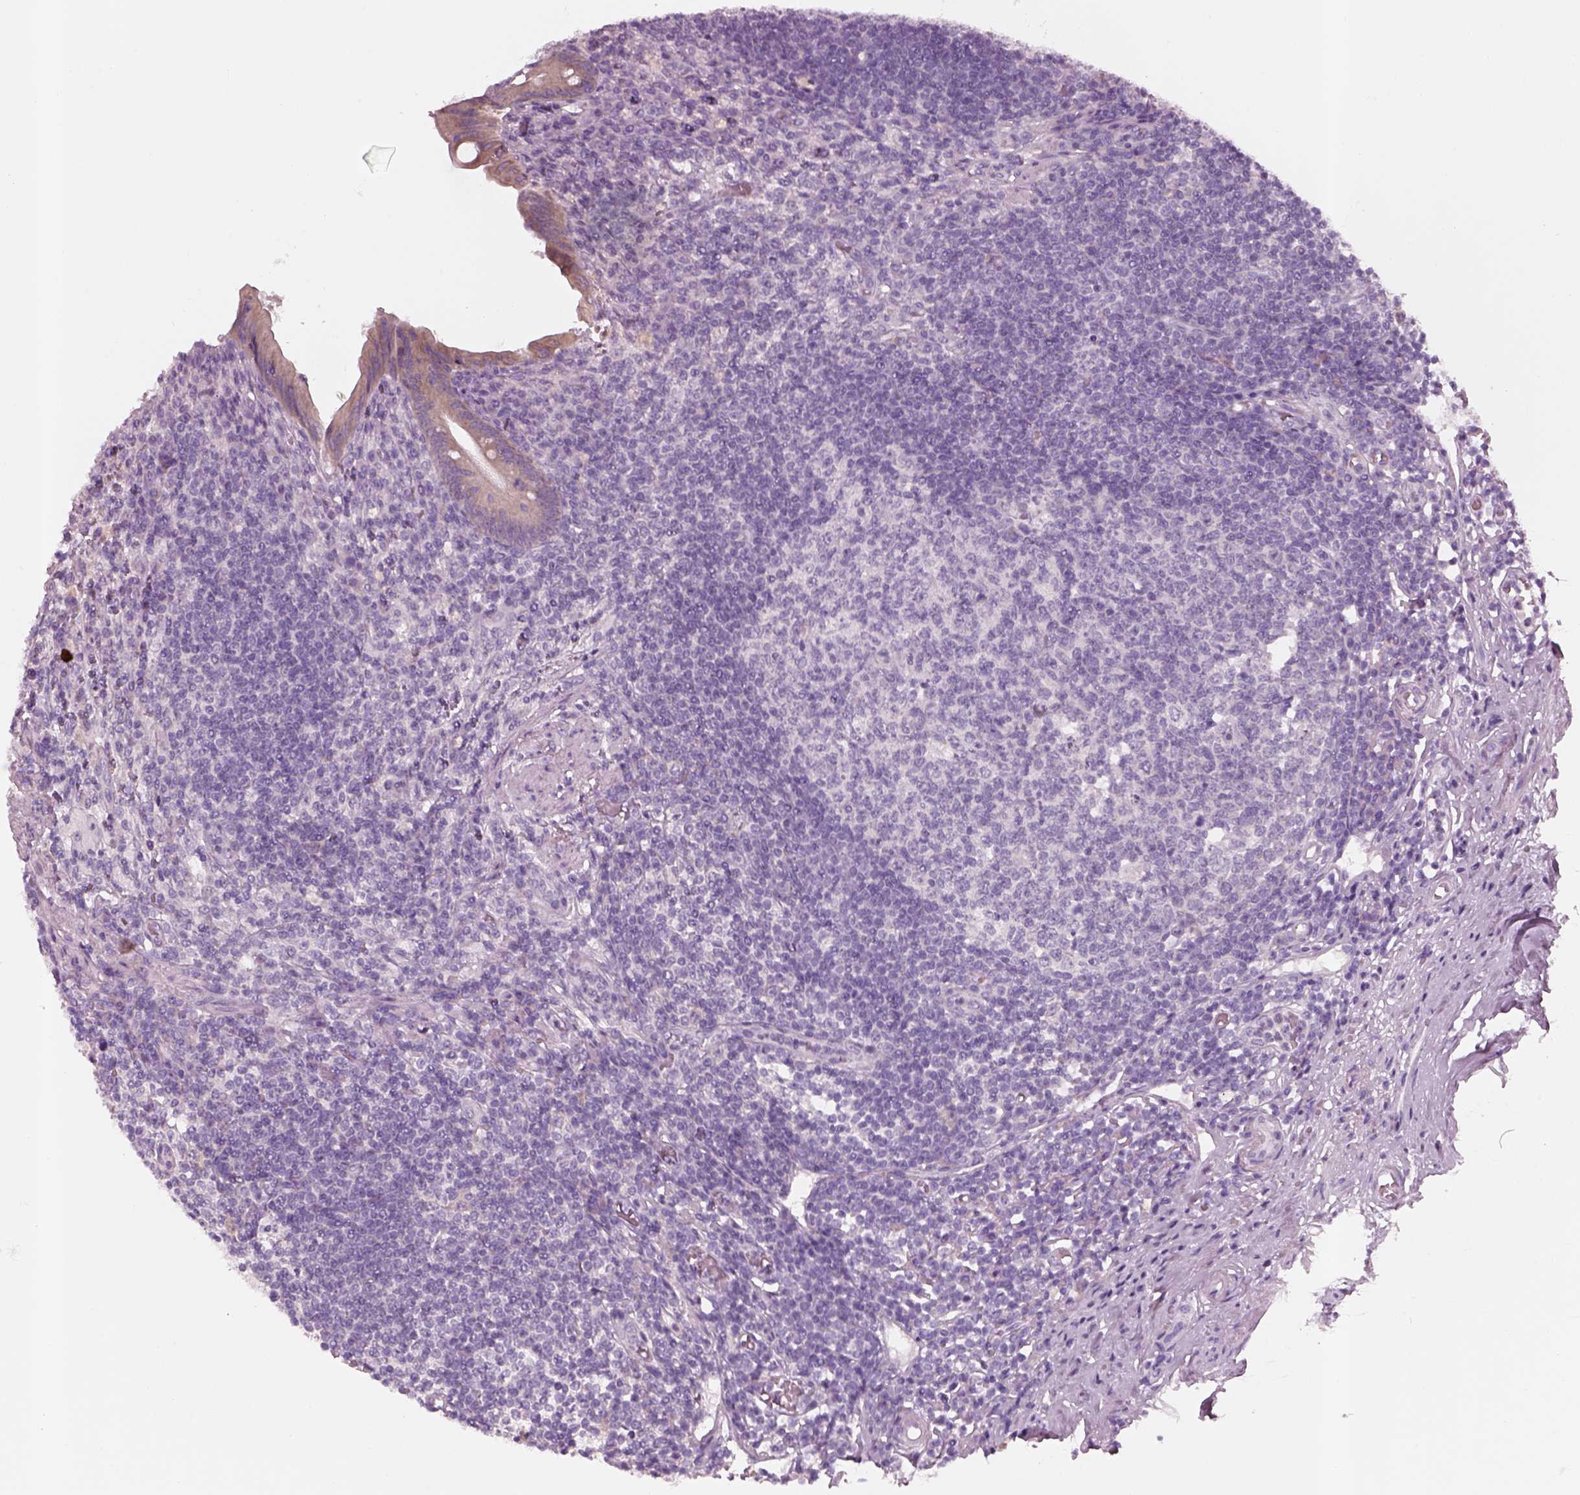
{"staining": {"intensity": "weak", "quantity": ">75%", "location": "cytoplasmic/membranous"}, "tissue": "appendix", "cell_type": "Glandular cells", "image_type": "normal", "snomed": [{"axis": "morphology", "description": "Normal tissue, NOS"}, {"axis": "morphology", "description": "Carcinoma, endometroid"}, {"axis": "topography", "description": "Appendix"}, {"axis": "topography", "description": "Colon"}], "caption": "Immunohistochemical staining of unremarkable appendix displays weak cytoplasmic/membranous protein positivity in about >75% of glandular cells.", "gene": "SLC27A2", "patient": {"sex": "female", "age": 60}}